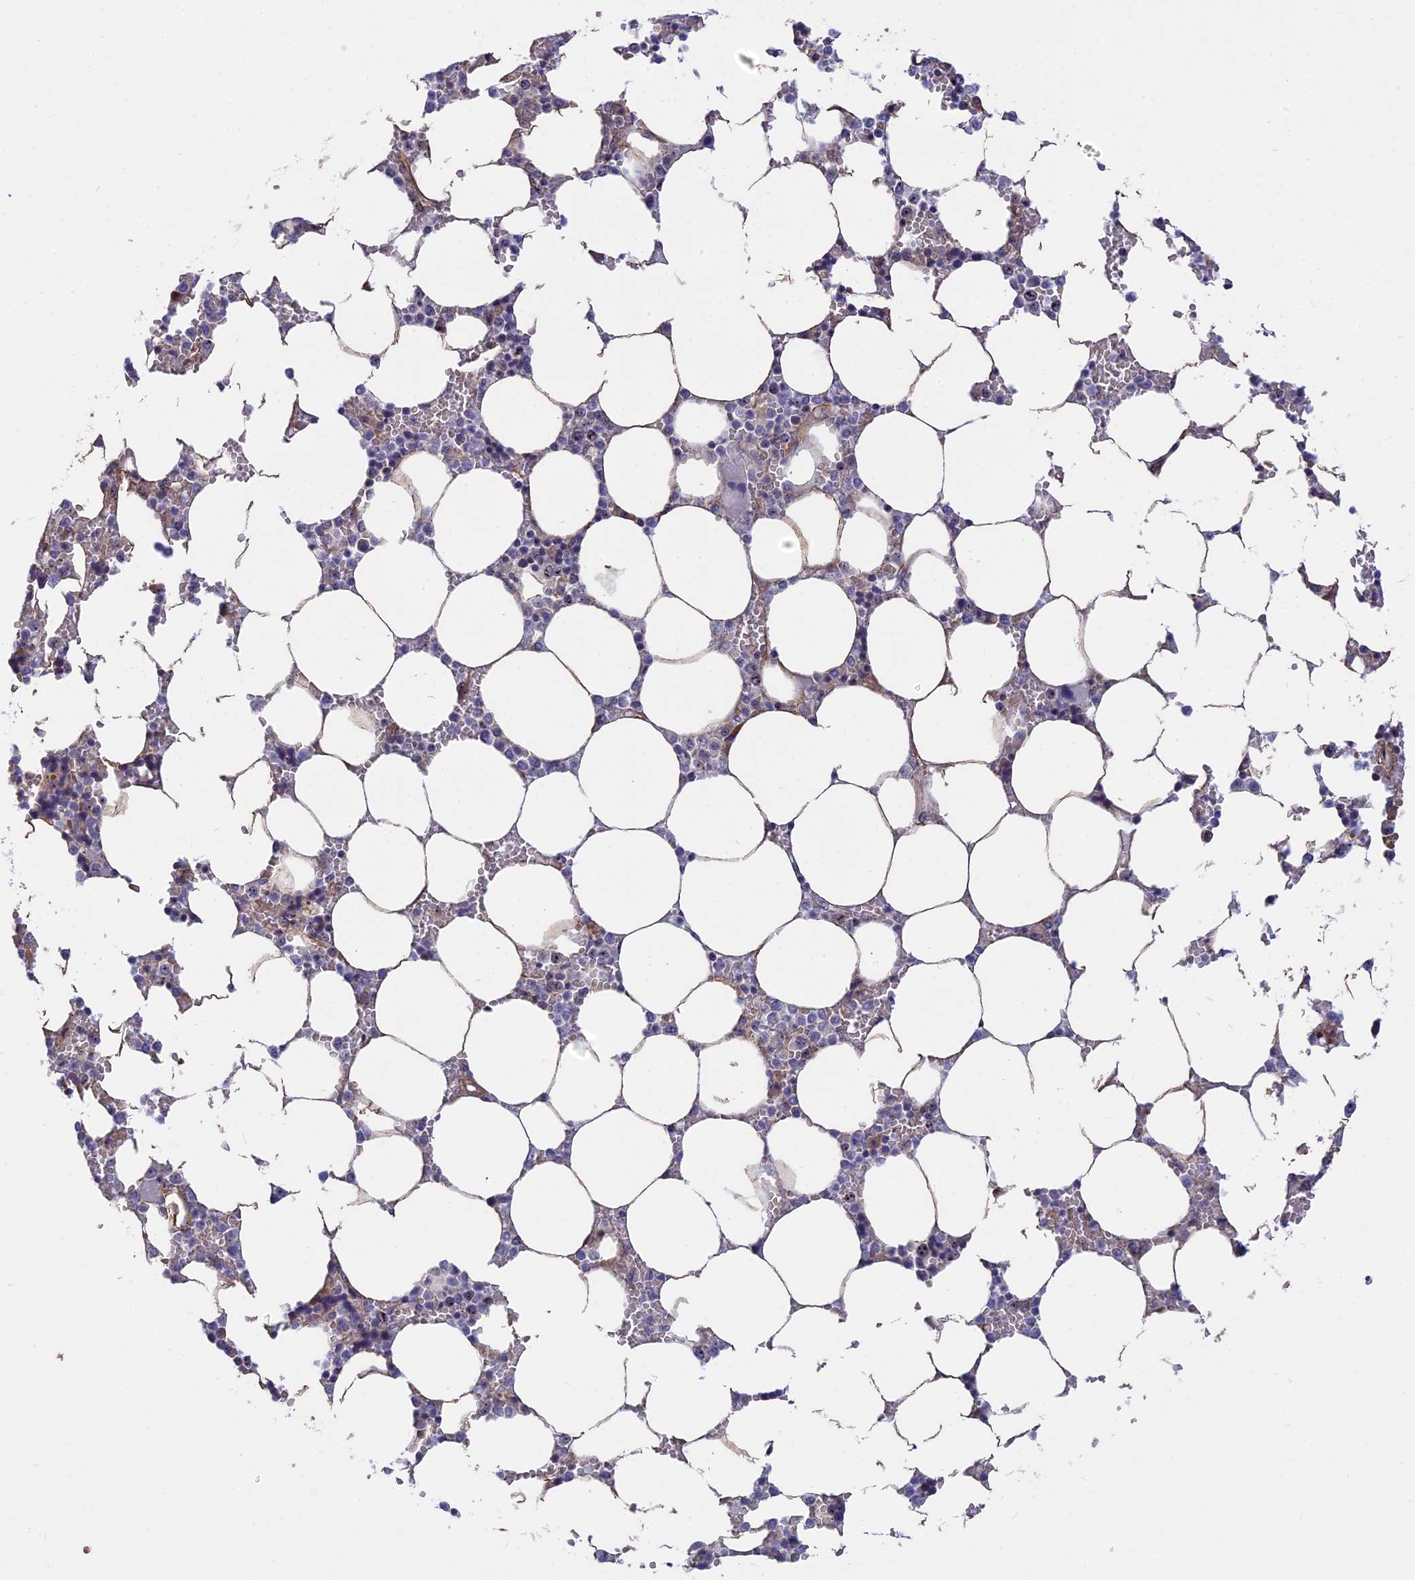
{"staining": {"intensity": "weak", "quantity": "<25%", "location": "cytoplasmic/membranous,nuclear"}, "tissue": "bone marrow", "cell_type": "Hematopoietic cells", "image_type": "normal", "snomed": [{"axis": "morphology", "description": "Normal tissue, NOS"}, {"axis": "topography", "description": "Bone marrow"}], "caption": "Immunohistochemical staining of unremarkable bone marrow shows no significant staining in hematopoietic cells.", "gene": "DBNDD1", "patient": {"sex": "male", "age": 64}}